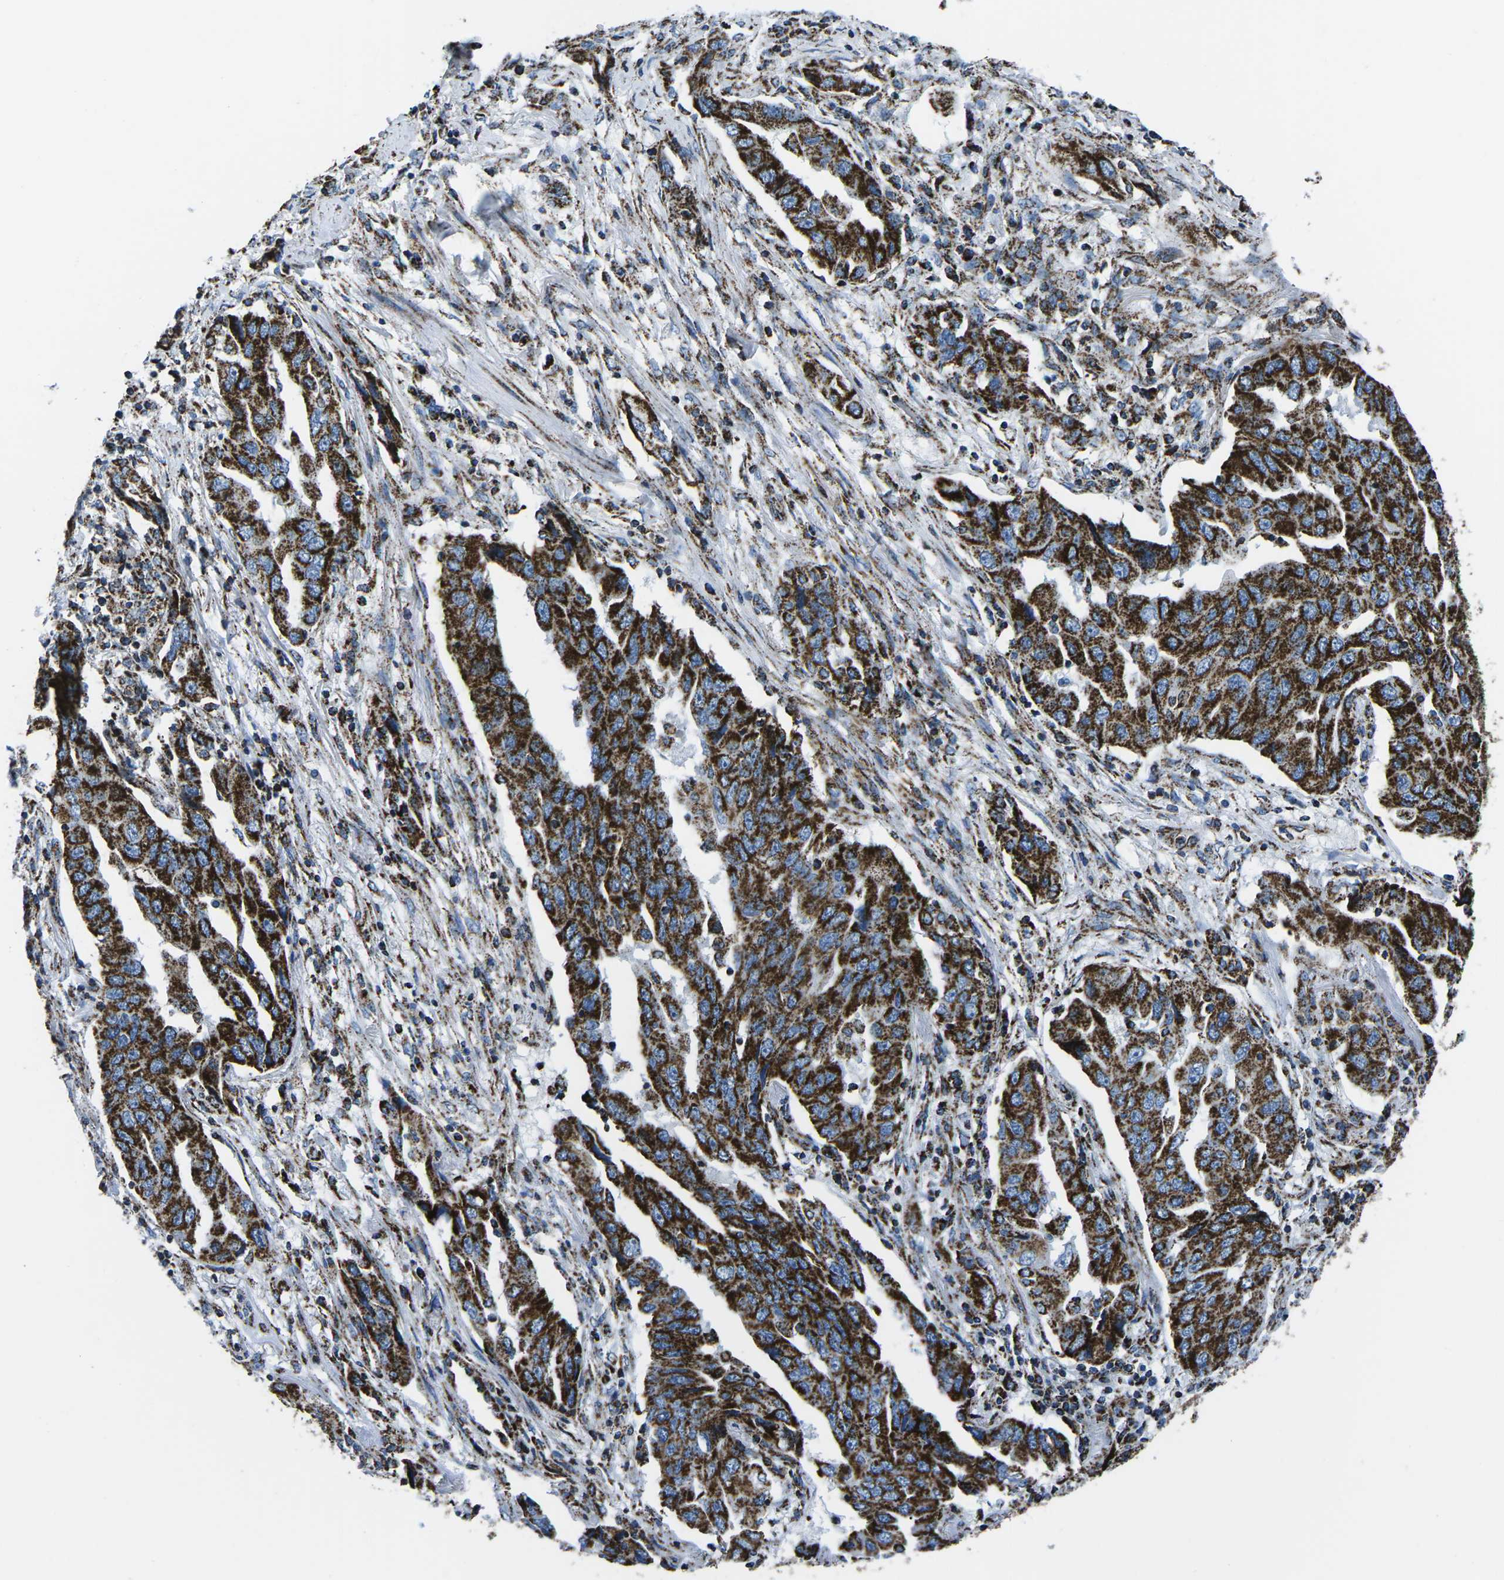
{"staining": {"intensity": "strong", "quantity": ">75%", "location": "cytoplasmic/membranous"}, "tissue": "lung cancer", "cell_type": "Tumor cells", "image_type": "cancer", "snomed": [{"axis": "morphology", "description": "Adenocarcinoma, NOS"}, {"axis": "topography", "description": "Lung"}], "caption": "Brown immunohistochemical staining in lung adenocarcinoma displays strong cytoplasmic/membranous expression in about >75% of tumor cells. (Stains: DAB in brown, nuclei in blue, Microscopy: brightfield microscopy at high magnification).", "gene": "MT-CO2", "patient": {"sex": "female", "age": 65}}